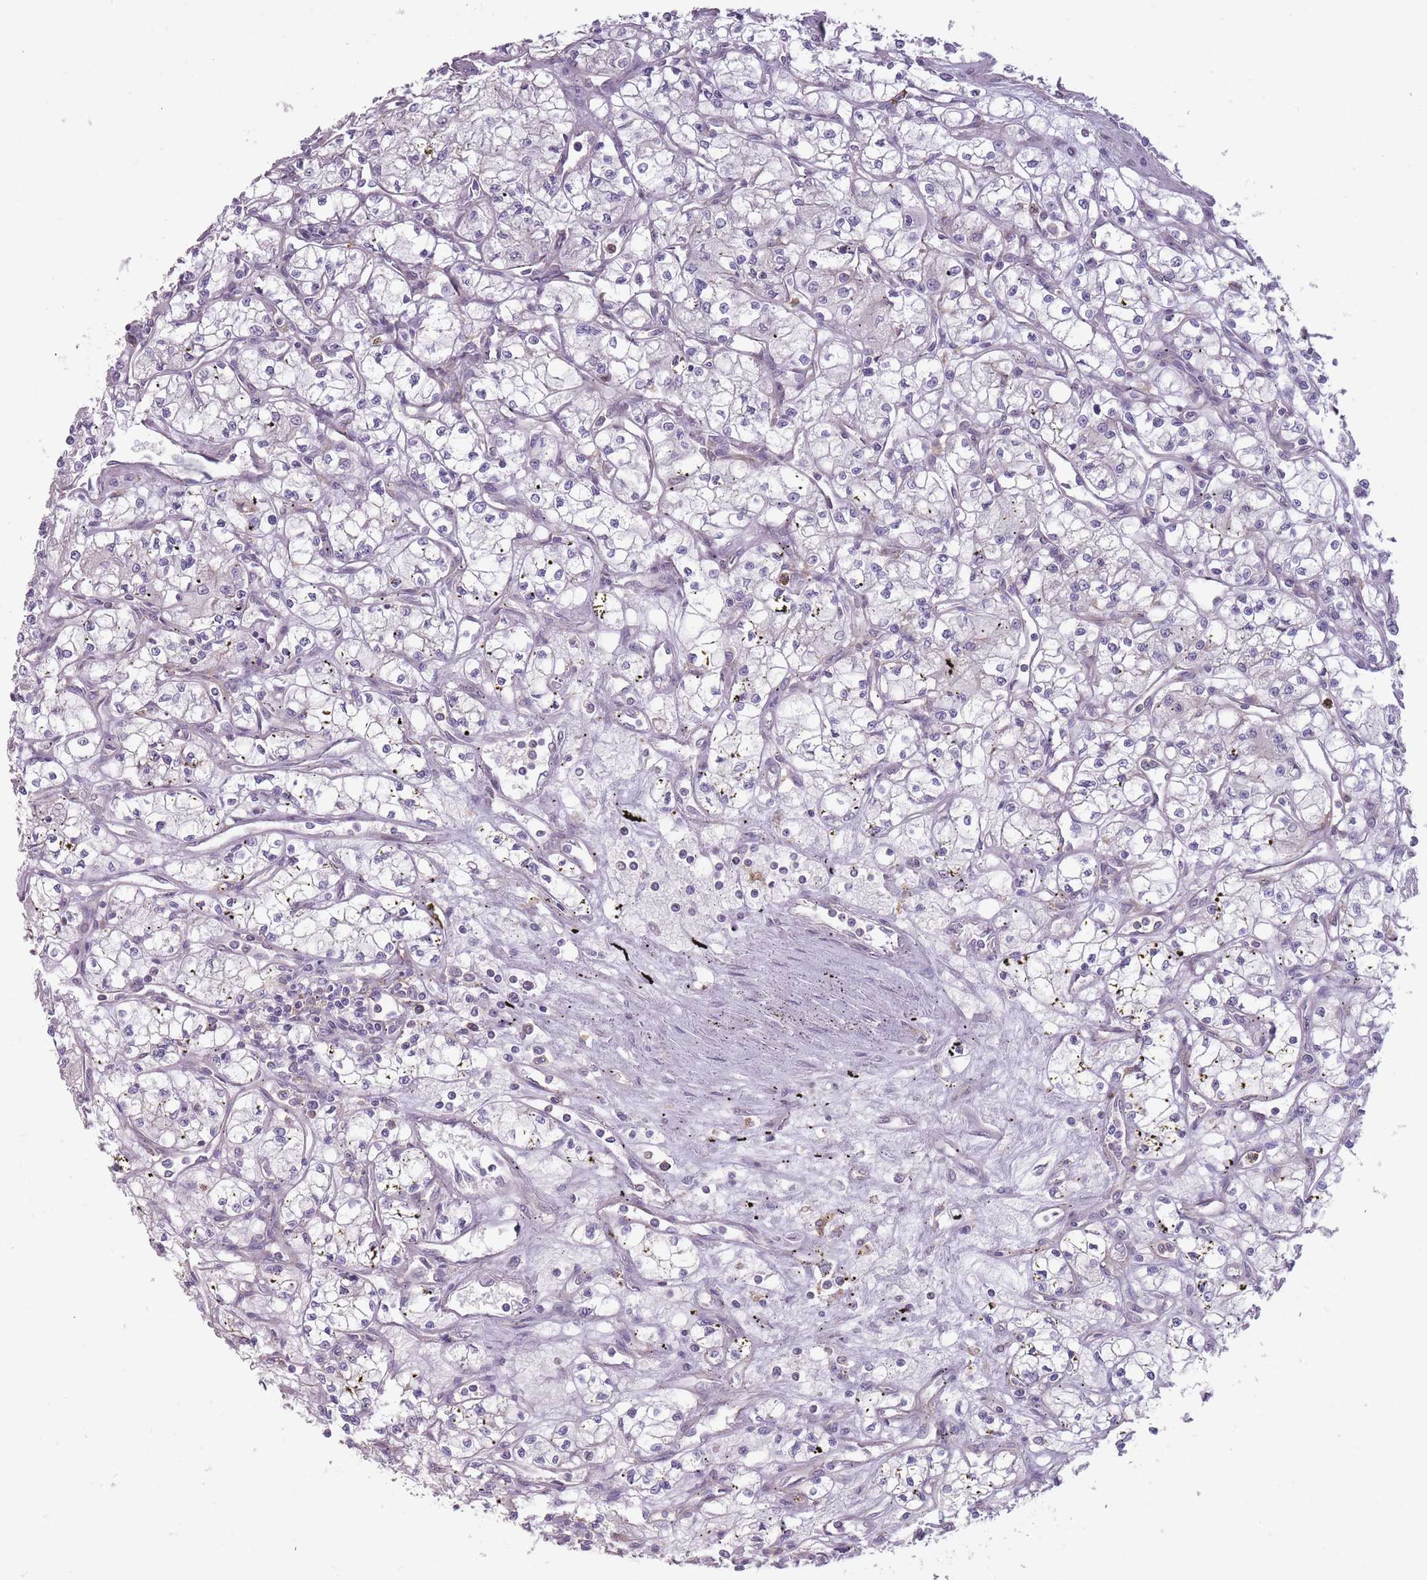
{"staining": {"intensity": "negative", "quantity": "none", "location": "none"}, "tissue": "renal cancer", "cell_type": "Tumor cells", "image_type": "cancer", "snomed": [{"axis": "morphology", "description": "Adenocarcinoma, NOS"}, {"axis": "topography", "description": "Kidney"}], "caption": "IHC micrograph of neoplastic tissue: renal cancer stained with DAB shows no significant protein staining in tumor cells.", "gene": "TET3", "patient": {"sex": "male", "age": 59}}